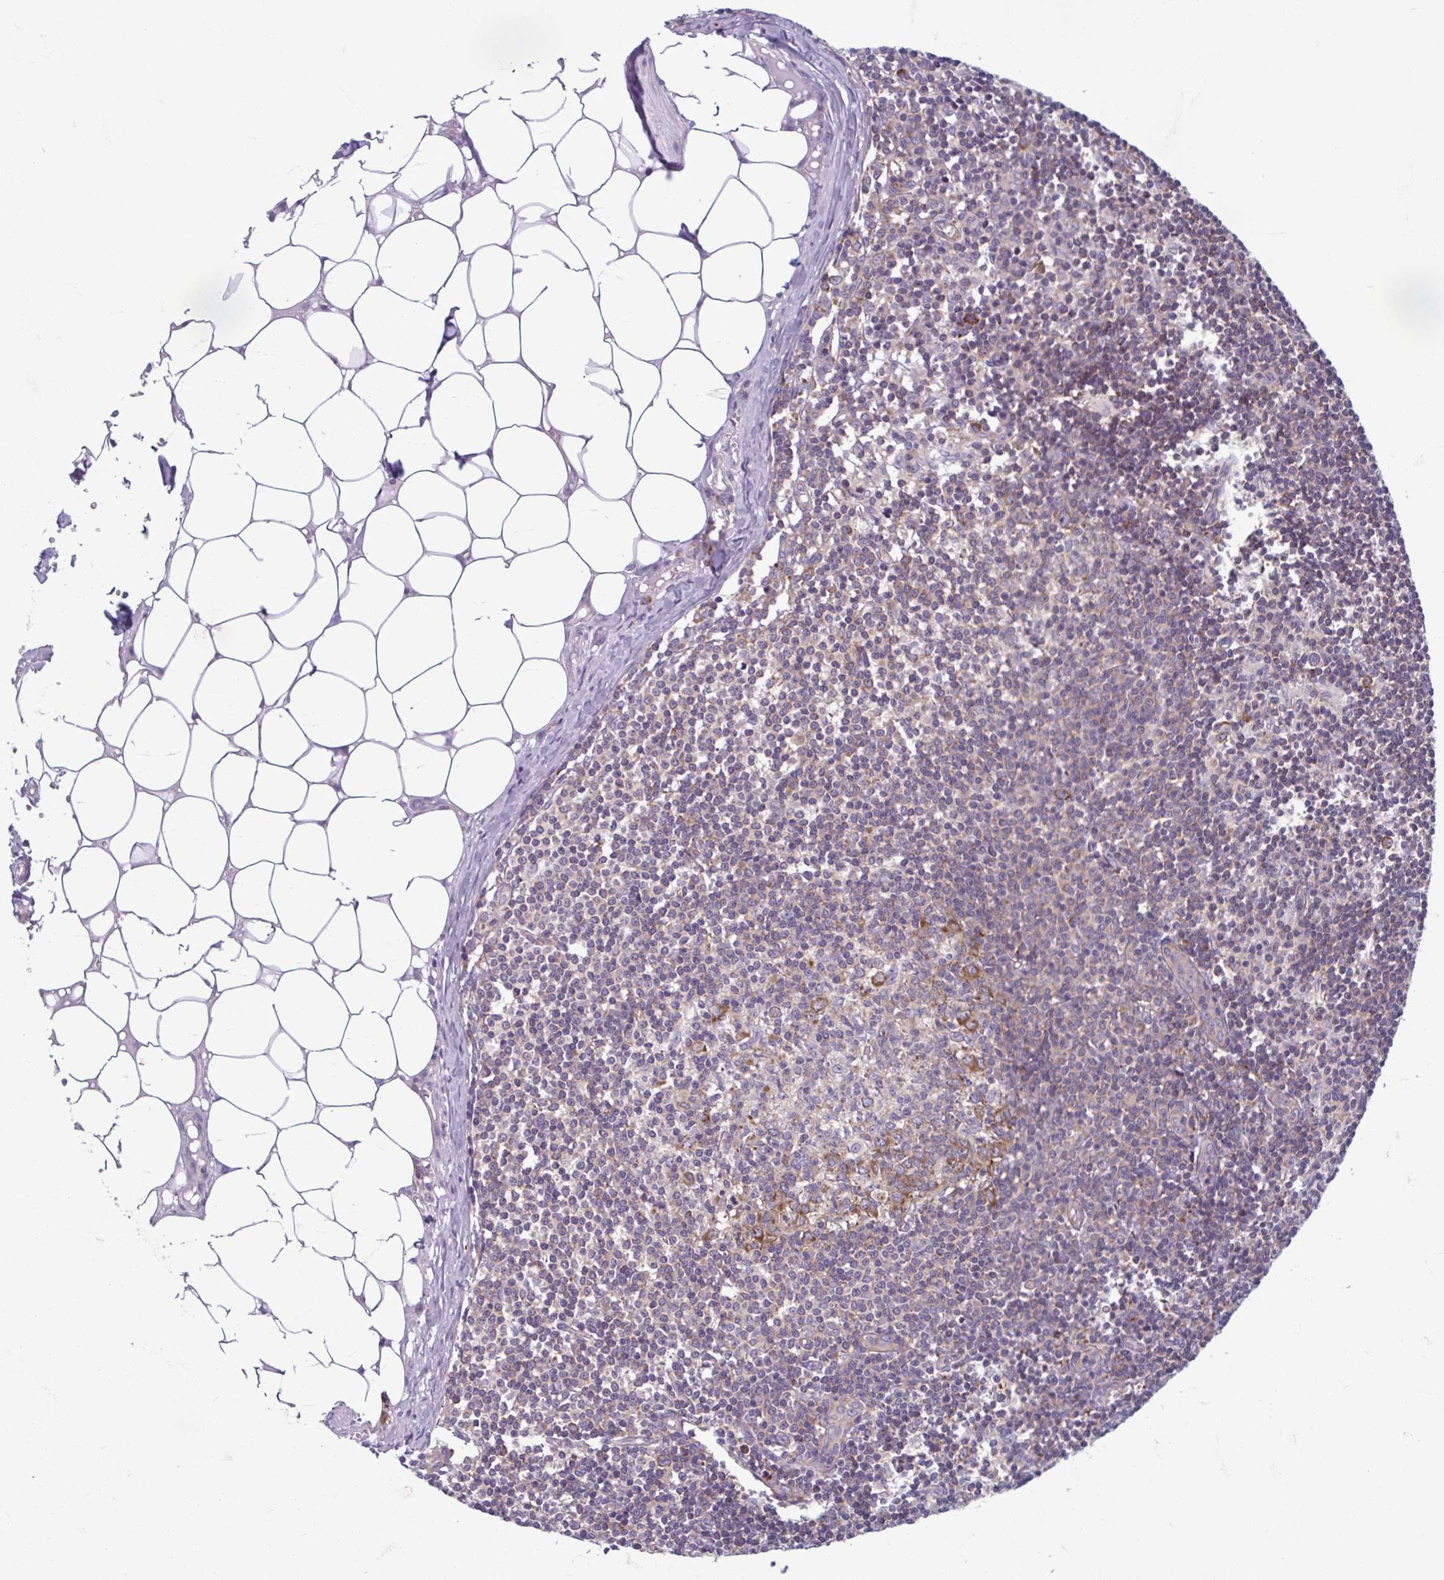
{"staining": {"intensity": "moderate", "quantity": "<25%", "location": "cytoplasmic/membranous"}, "tissue": "lymph node", "cell_type": "Germinal center cells", "image_type": "normal", "snomed": [{"axis": "morphology", "description": "Normal tissue, NOS"}, {"axis": "topography", "description": "Lymph node"}], "caption": "Protein staining of normal lymph node shows moderate cytoplasmic/membranous positivity in approximately <25% of germinal center cells.", "gene": "RPS16", "patient": {"sex": "female", "age": 31}}